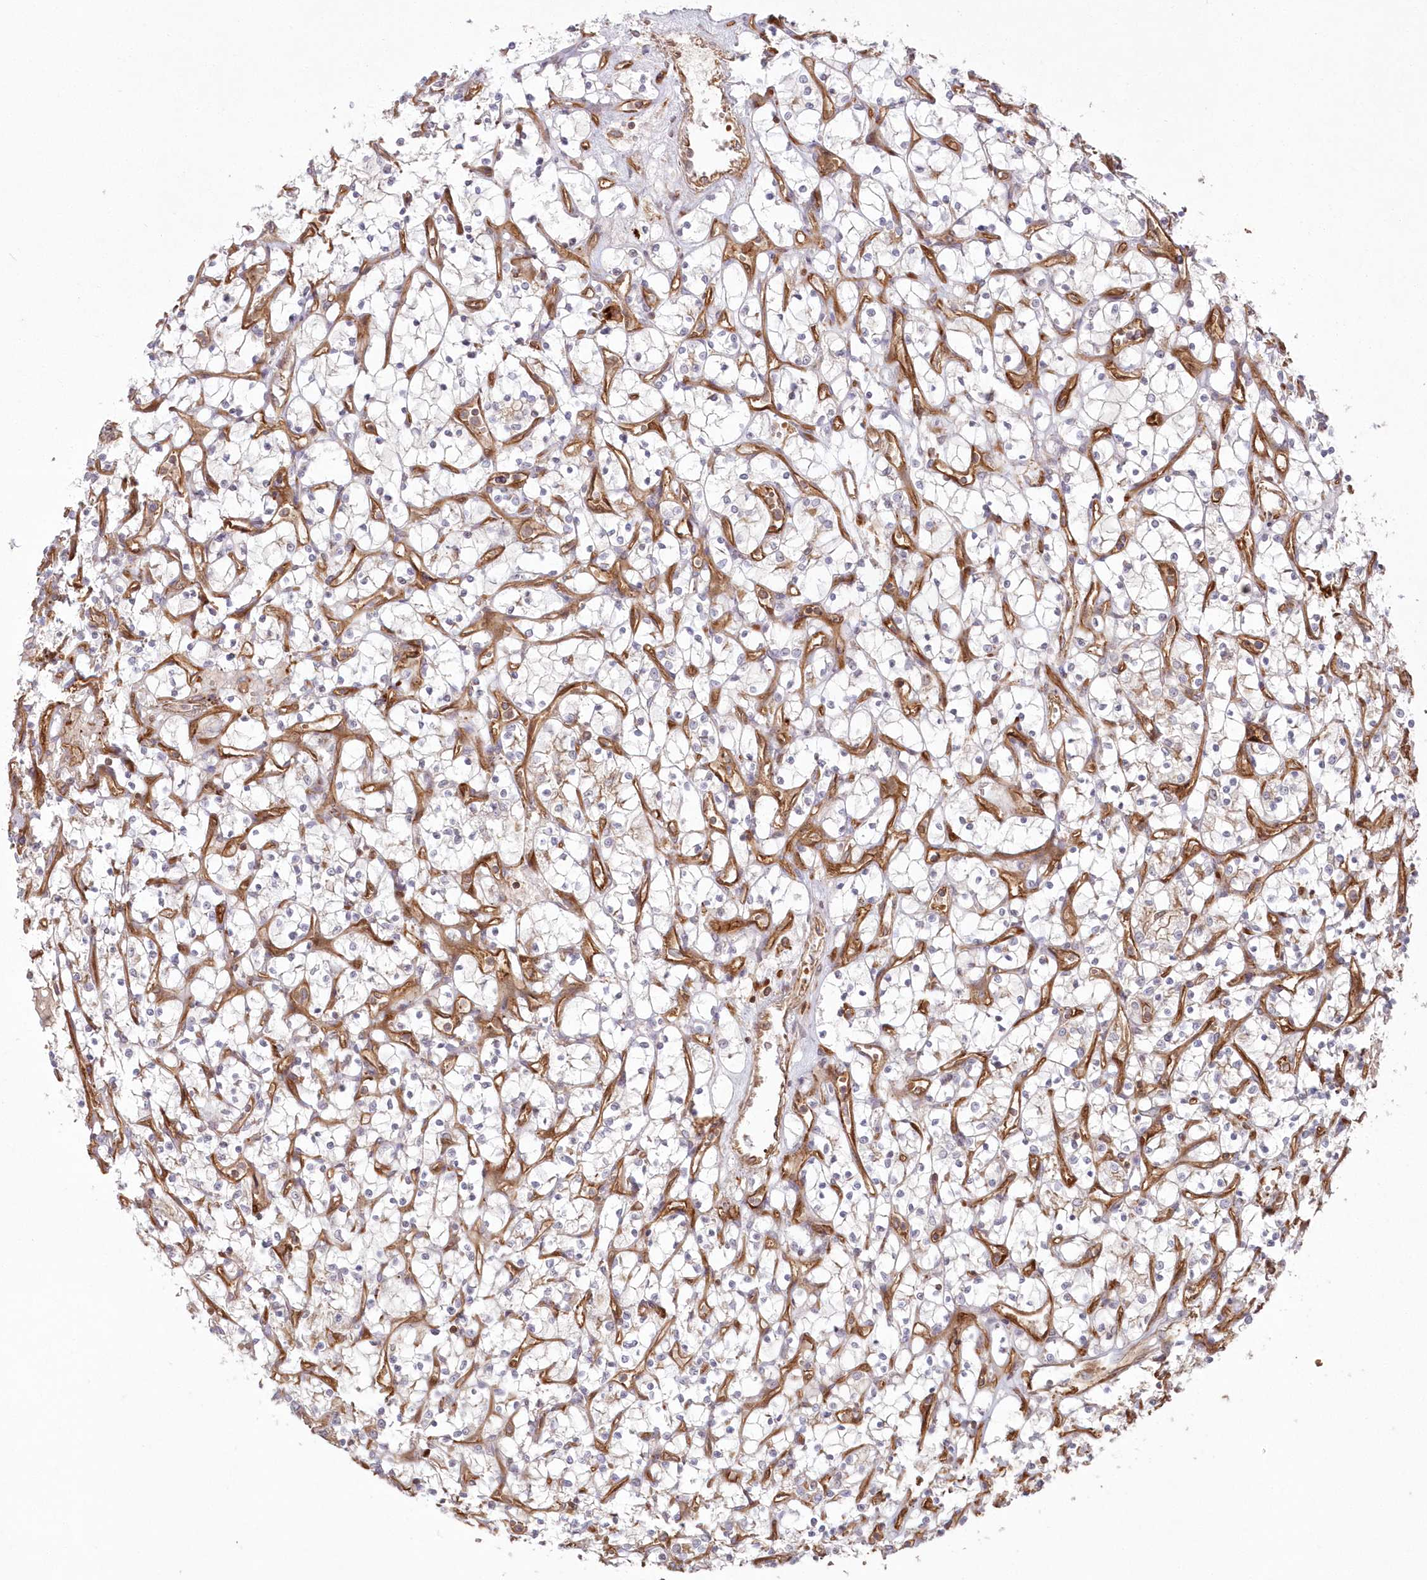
{"staining": {"intensity": "negative", "quantity": "none", "location": "none"}, "tissue": "renal cancer", "cell_type": "Tumor cells", "image_type": "cancer", "snomed": [{"axis": "morphology", "description": "Adenocarcinoma, NOS"}, {"axis": "topography", "description": "Kidney"}], "caption": "High power microscopy photomicrograph of an immunohistochemistry (IHC) histopathology image of renal cancer, revealing no significant staining in tumor cells.", "gene": "RGCC", "patient": {"sex": "female", "age": 69}}